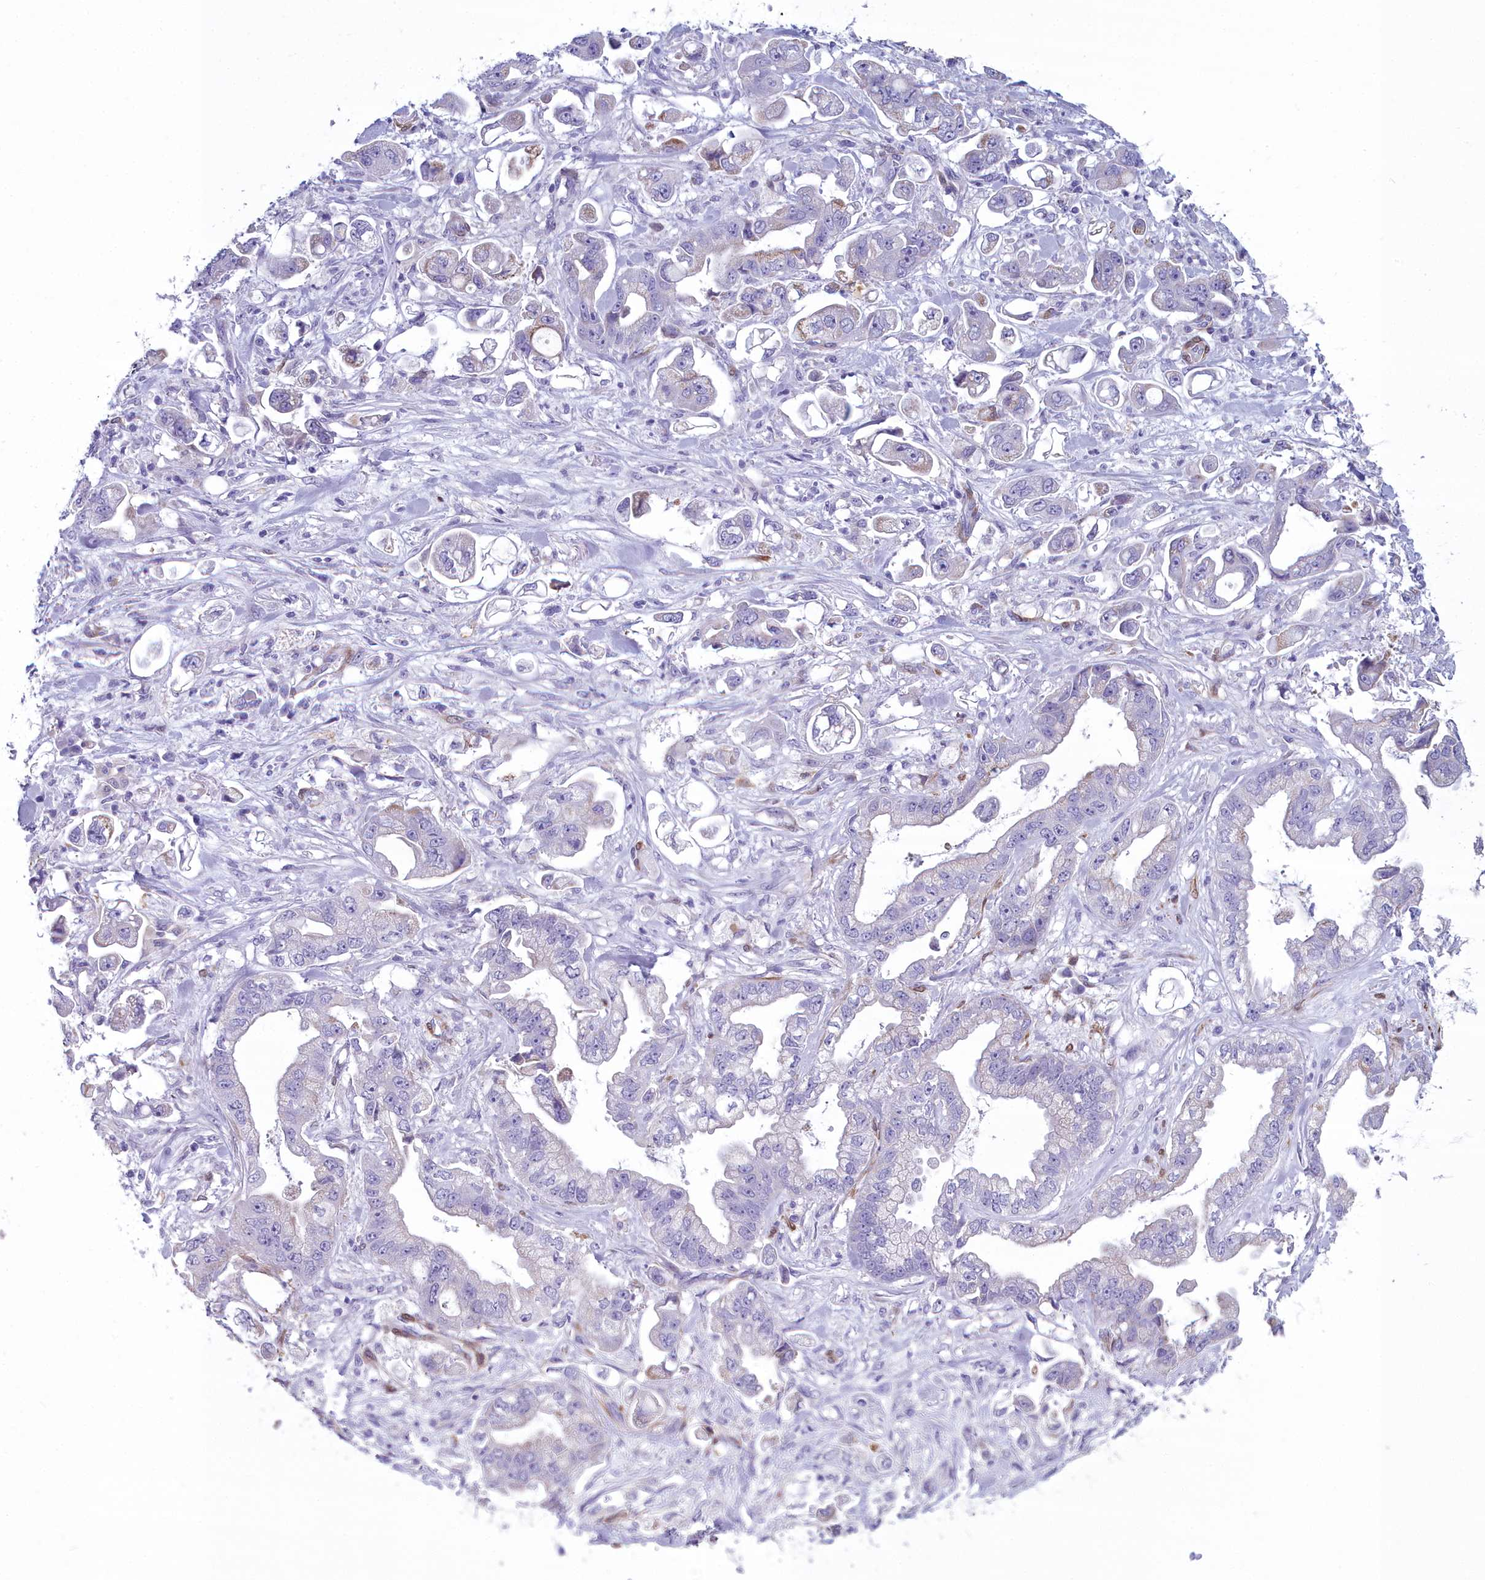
{"staining": {"intensity": "negative", "quantity": "none", "location": "none"}, "tissue": "stomach cancer", "cell_type": "Tumor cells", "image_type": "cancer", "snomed": [{"axis": "morphology", "description": "Adenocarcinoma, NOS"}, {"axis": "topography", "description": "Stomach"}], "caption": "An image of stomach cancer (adenocarcinoma) stained for a protein exhibits no brown staining in tumor cells.", "gene": "PPP1R14A", "patient": {"sex": "male", "age": 62}}